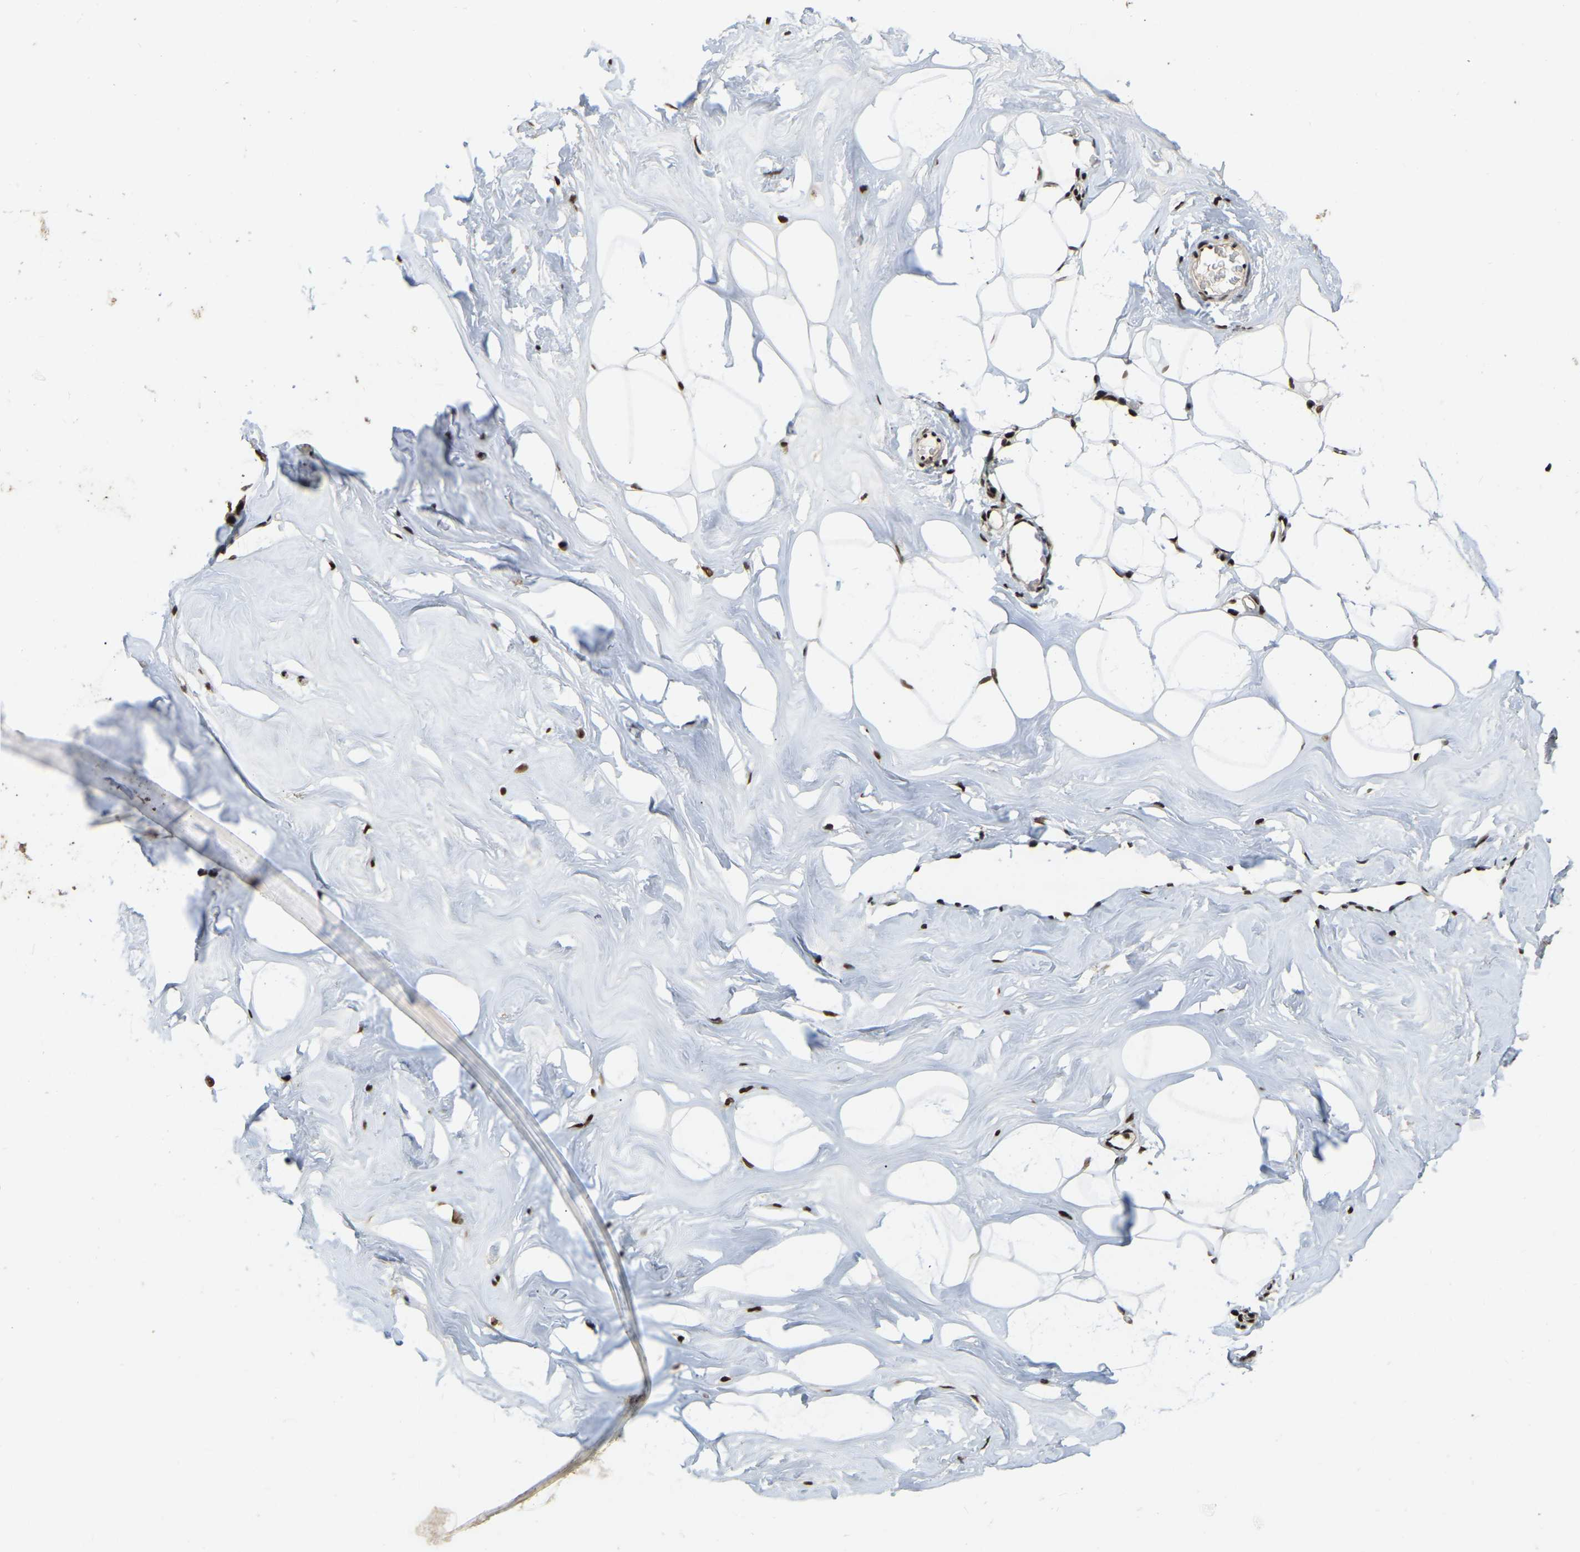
{"staining": {"intensity": "strong", "quantity": ">75%", "location": "nuclear"}, "tissue": "adipose tissue", "cell_type": "Adipocytes", "image_type": "normal", "snomed": [{"axis": "morphology", "description": "Normal tissue, NOS"}, {"axis": "morphology", "description": "Fibrosis, NOS"}, {"axis": "topography", "description": "Breast"}, {"axis": "topography", "description": "Adipose tissue"}], "caption": "A photomicrograph of adipose tissue stained for a protein displays strong nuclear brown staining in adipocytes.", "gene": "TBL1XR1", "patient": {"sex": "female", "age": 39}}